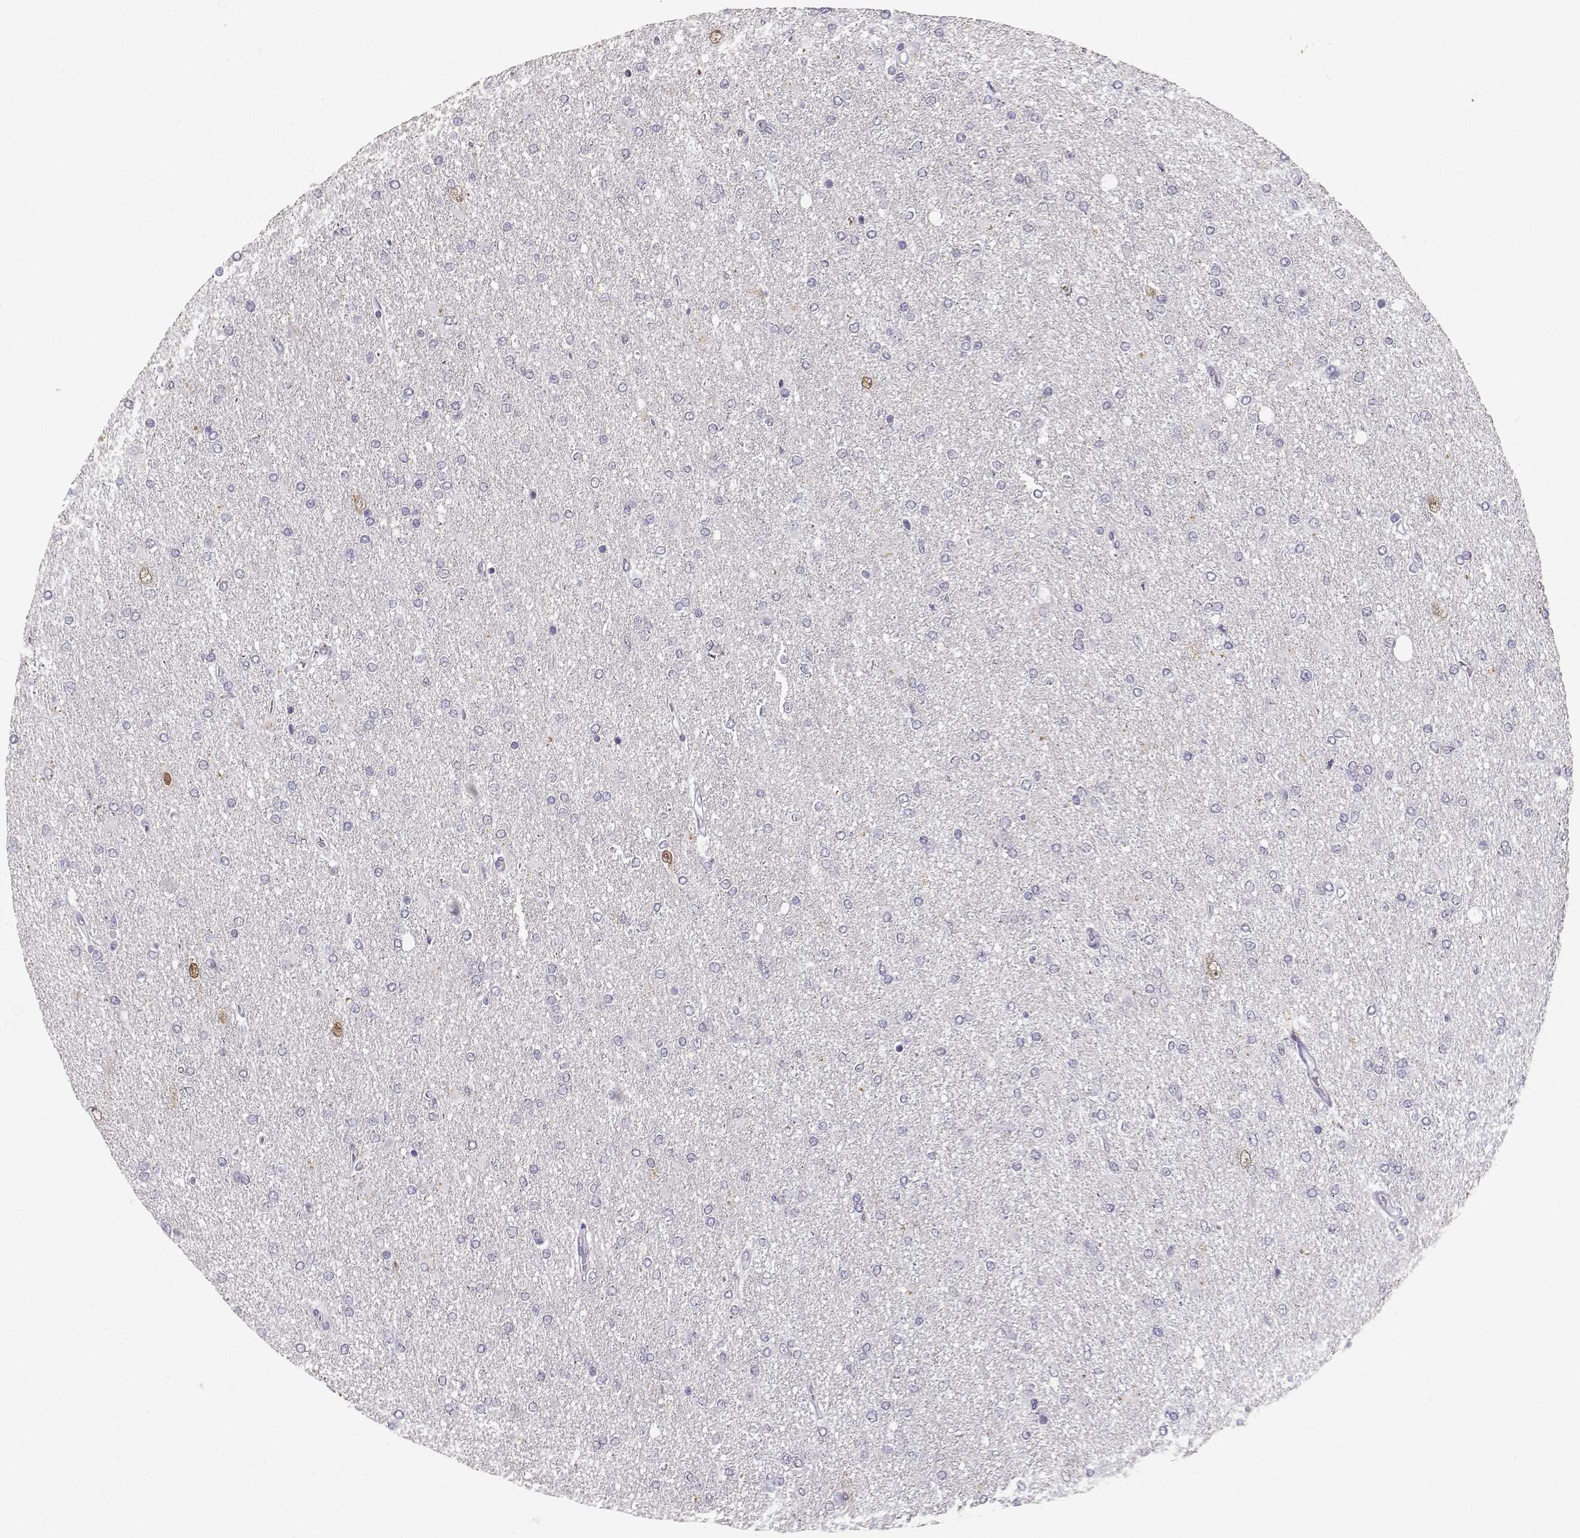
{"staining": {"intensity": "negative", "quantity": "none", "location": "none"}, "tissue": "glioma", "cell_type": "Tumor cells", "image_type": "cancer", "snomed": [{"axis": "morphology", "description": "Glioma, malignant, High grade"}, {"axis": "topography", "description": "Cerebral cortex"}], "caption": "A histopathology image of human malignant glioma (high-grade) is negative for staining in tumor cells. (DAB immunohistochemistry visualized using brightfield microscopy, high magnification).", "gene": "TBR1", "patient": {"sex": "male", "age": 70}}